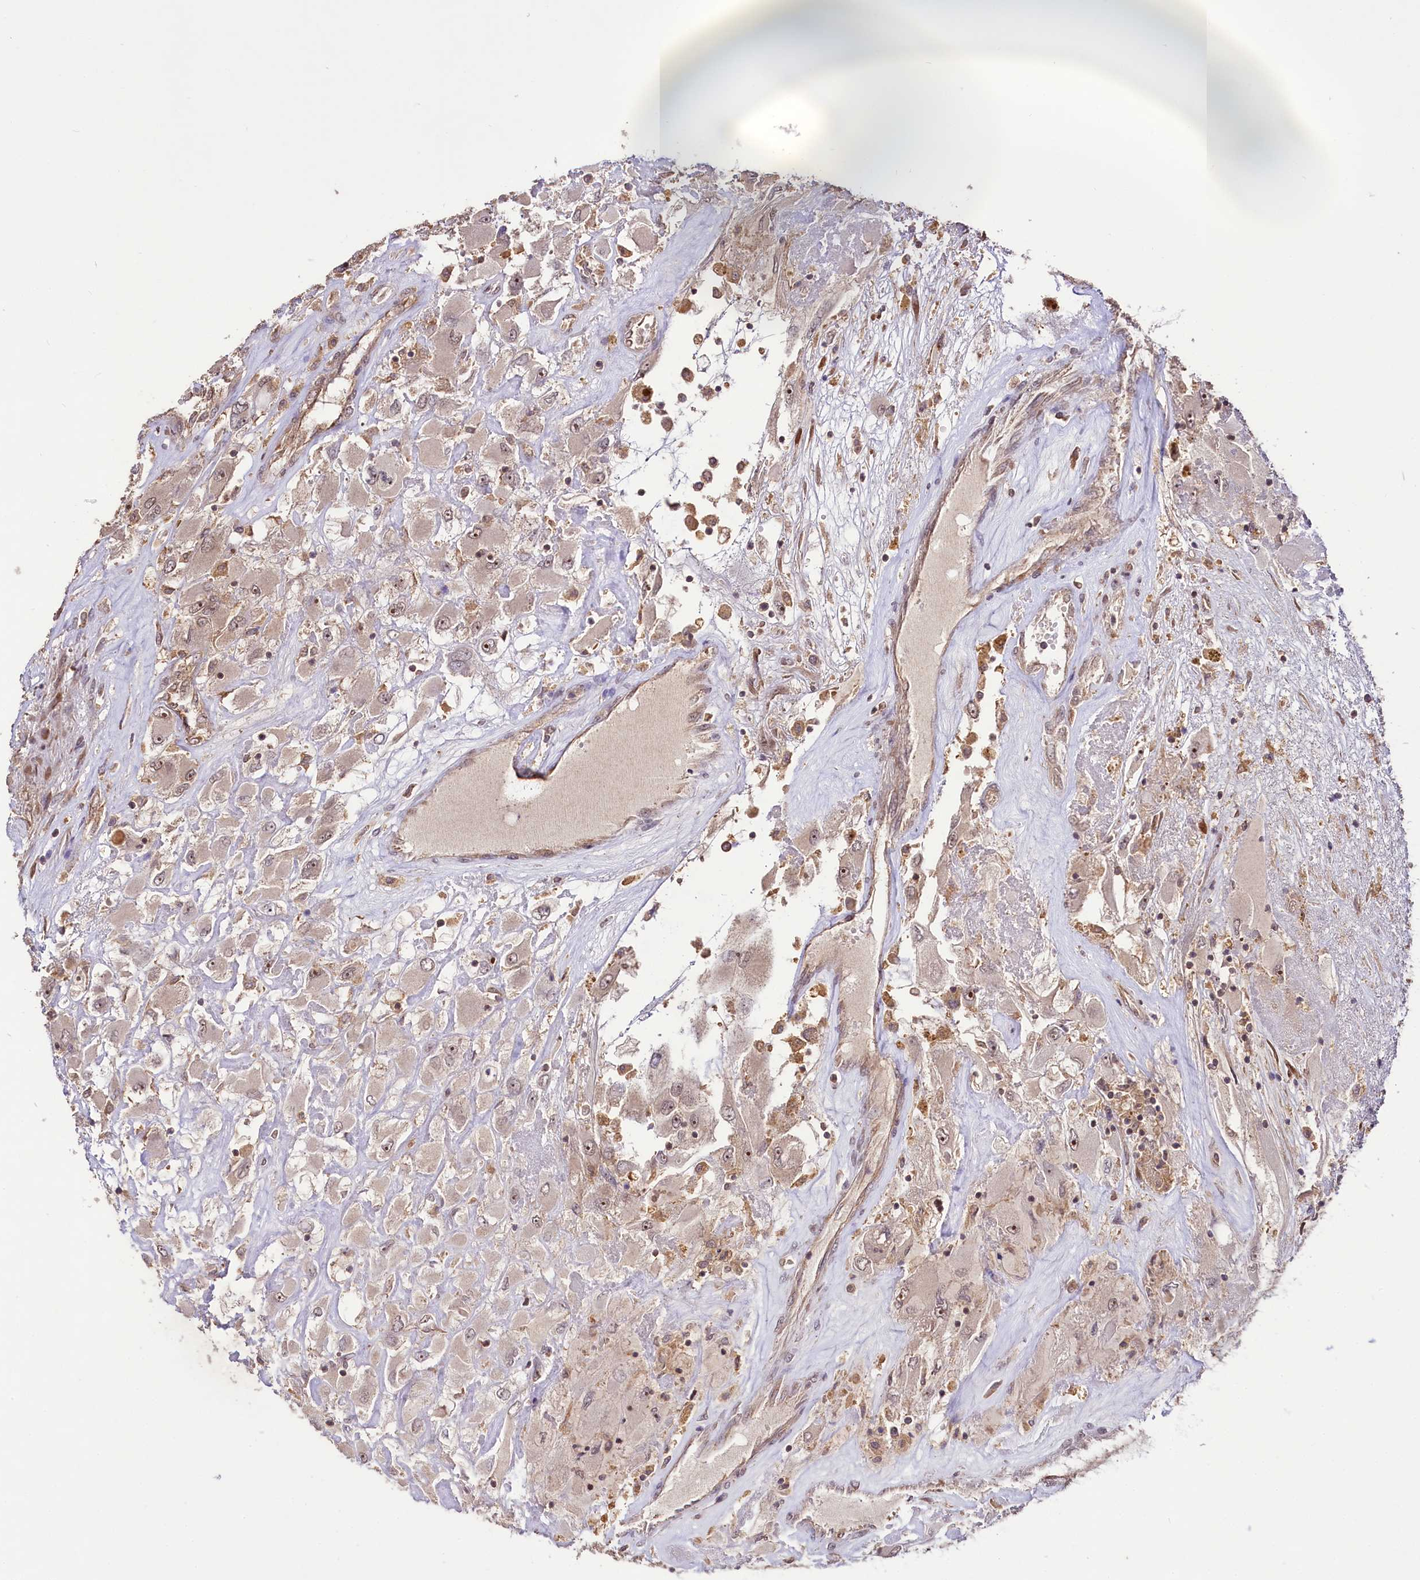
{"staining": {"intensity": "moderate", "quantity": ">75%", "location": "nuclear"}, "tissue": "renal cancer", "cell_type": "Tumor cells", "image_type": "cancer", "snomed": [{"axis": "morphology", "description": "Adenocarcinoma, NOS"}, {"axis": "topography", "description": "Kidney"}], "caption": "Renal adenocarcinoma was stained to show a protein in brown. There is medium levels of moderate nuclear staining in approximately >75% of tumor cells.", "gene": "RRP8", "patient": {"sex": "female", "age": 52}}